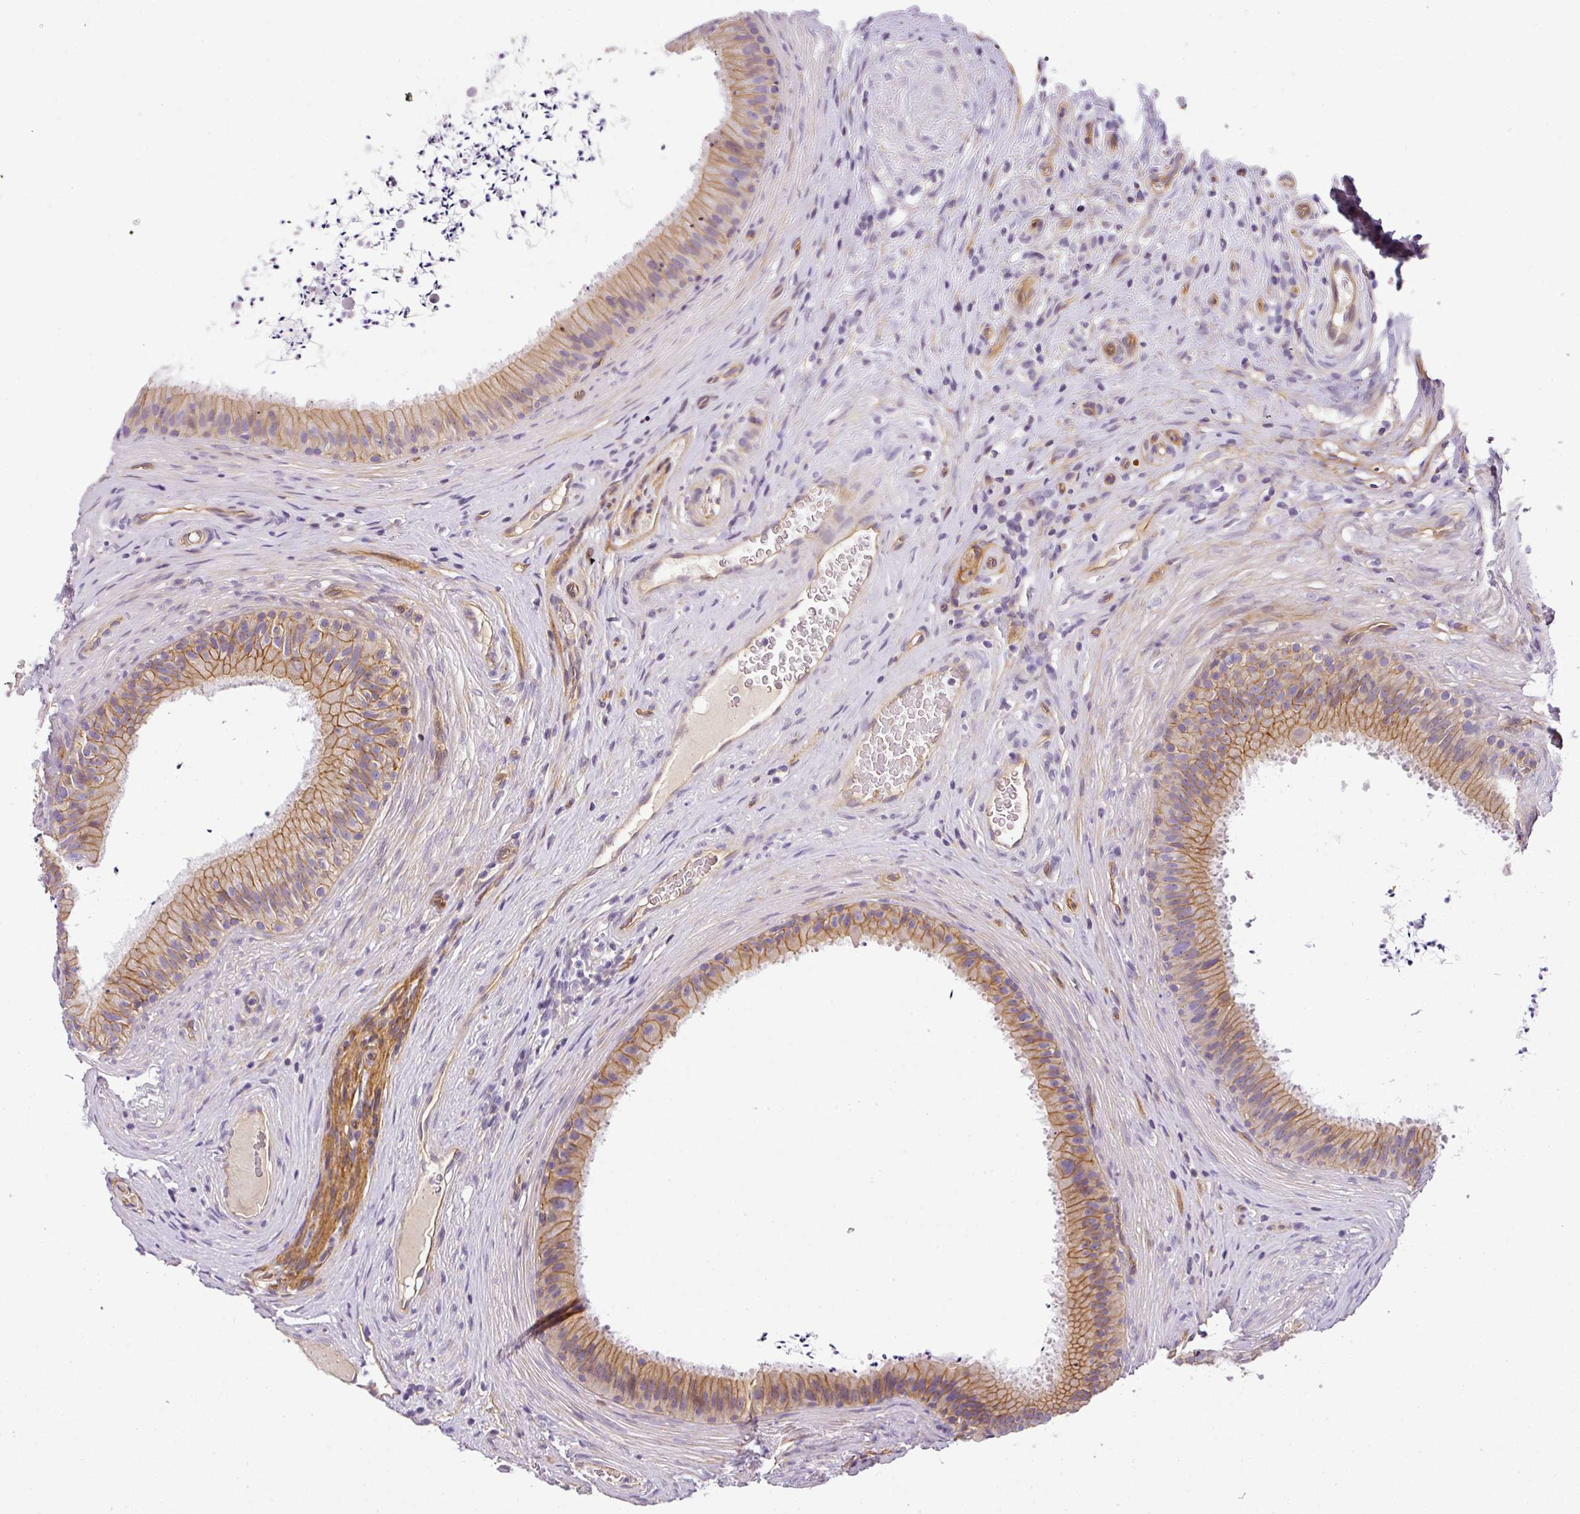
{"staining": {"intensity": "moderate", "quantity": ">75%", "location": "cytoplasmic/membranous"}, "tissue": "epididymis", "cell_type": "Glandular cells", "image_type": "normal", "snomed": [{"axis": "morphology", "description": "Normal tissue, NOS"}, {"axis": "topography", "description": "Testis"}, {"axis": "topography", "description": "Epididymis"}], "caption": "A brown stain labels moderate cytoplasmic/membranous positivity of a protein in glandular cells of unremarkable human epididymis.", "gene": "OR11H4", "patient": {"sex": "male", "age": 41}}